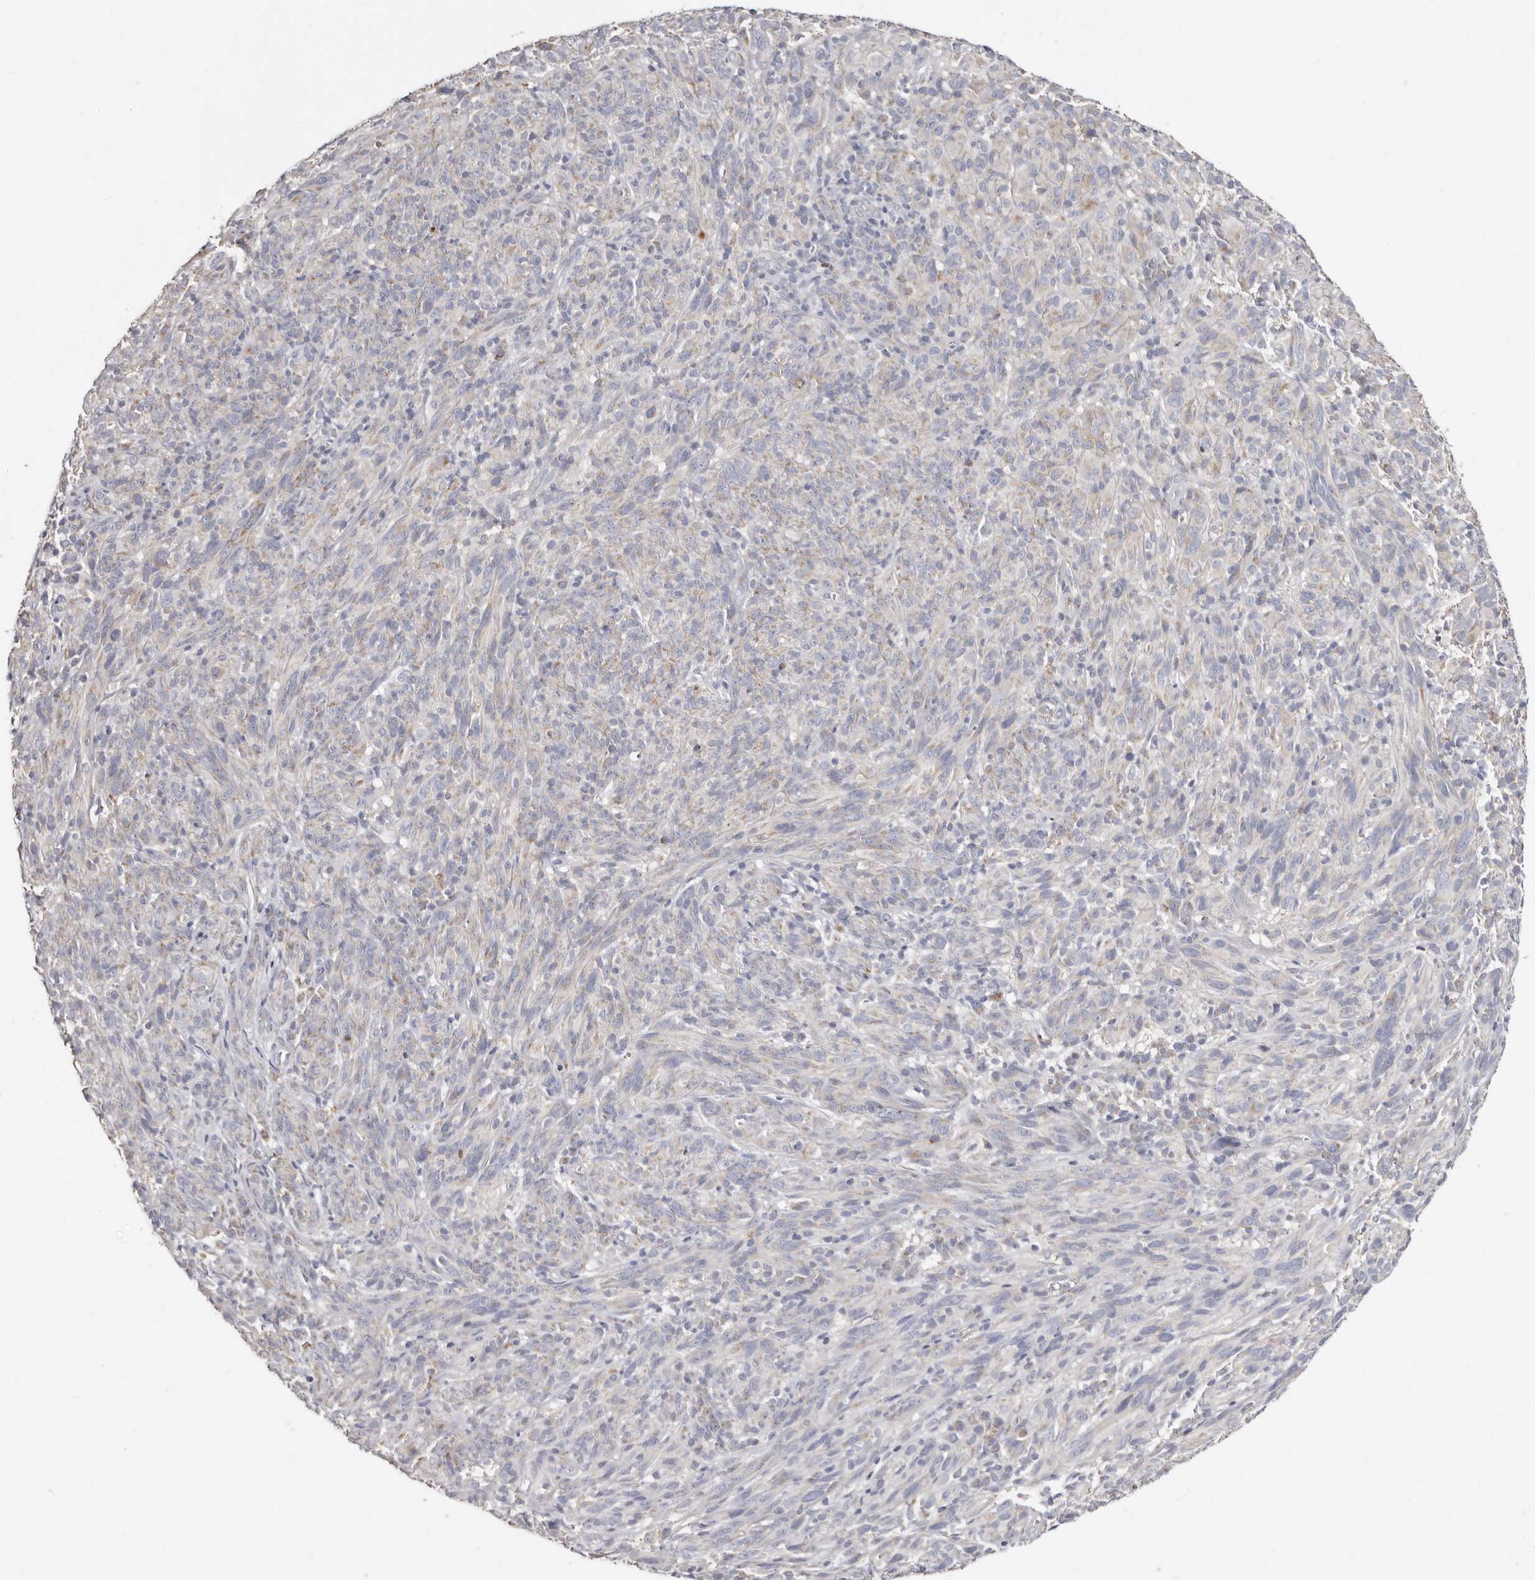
{"staining": {"intensity": "negative", "quantity": "none", "location": "none"}, "tissue": "melanoma", "cell_type": "Tumor cells", "image_type": "cancer", "snomed": [{"axis": "morphology", "description": "Malignant melanoma, NOS"}, {"axis": "topography", "description": "Skin of head"}], "caption": "Image shows no protein positivity in tumor cells of malignant melanoma tissue.", "gene": "BAIAP2L1", "patient": {"sex": "male", "age": 96}}